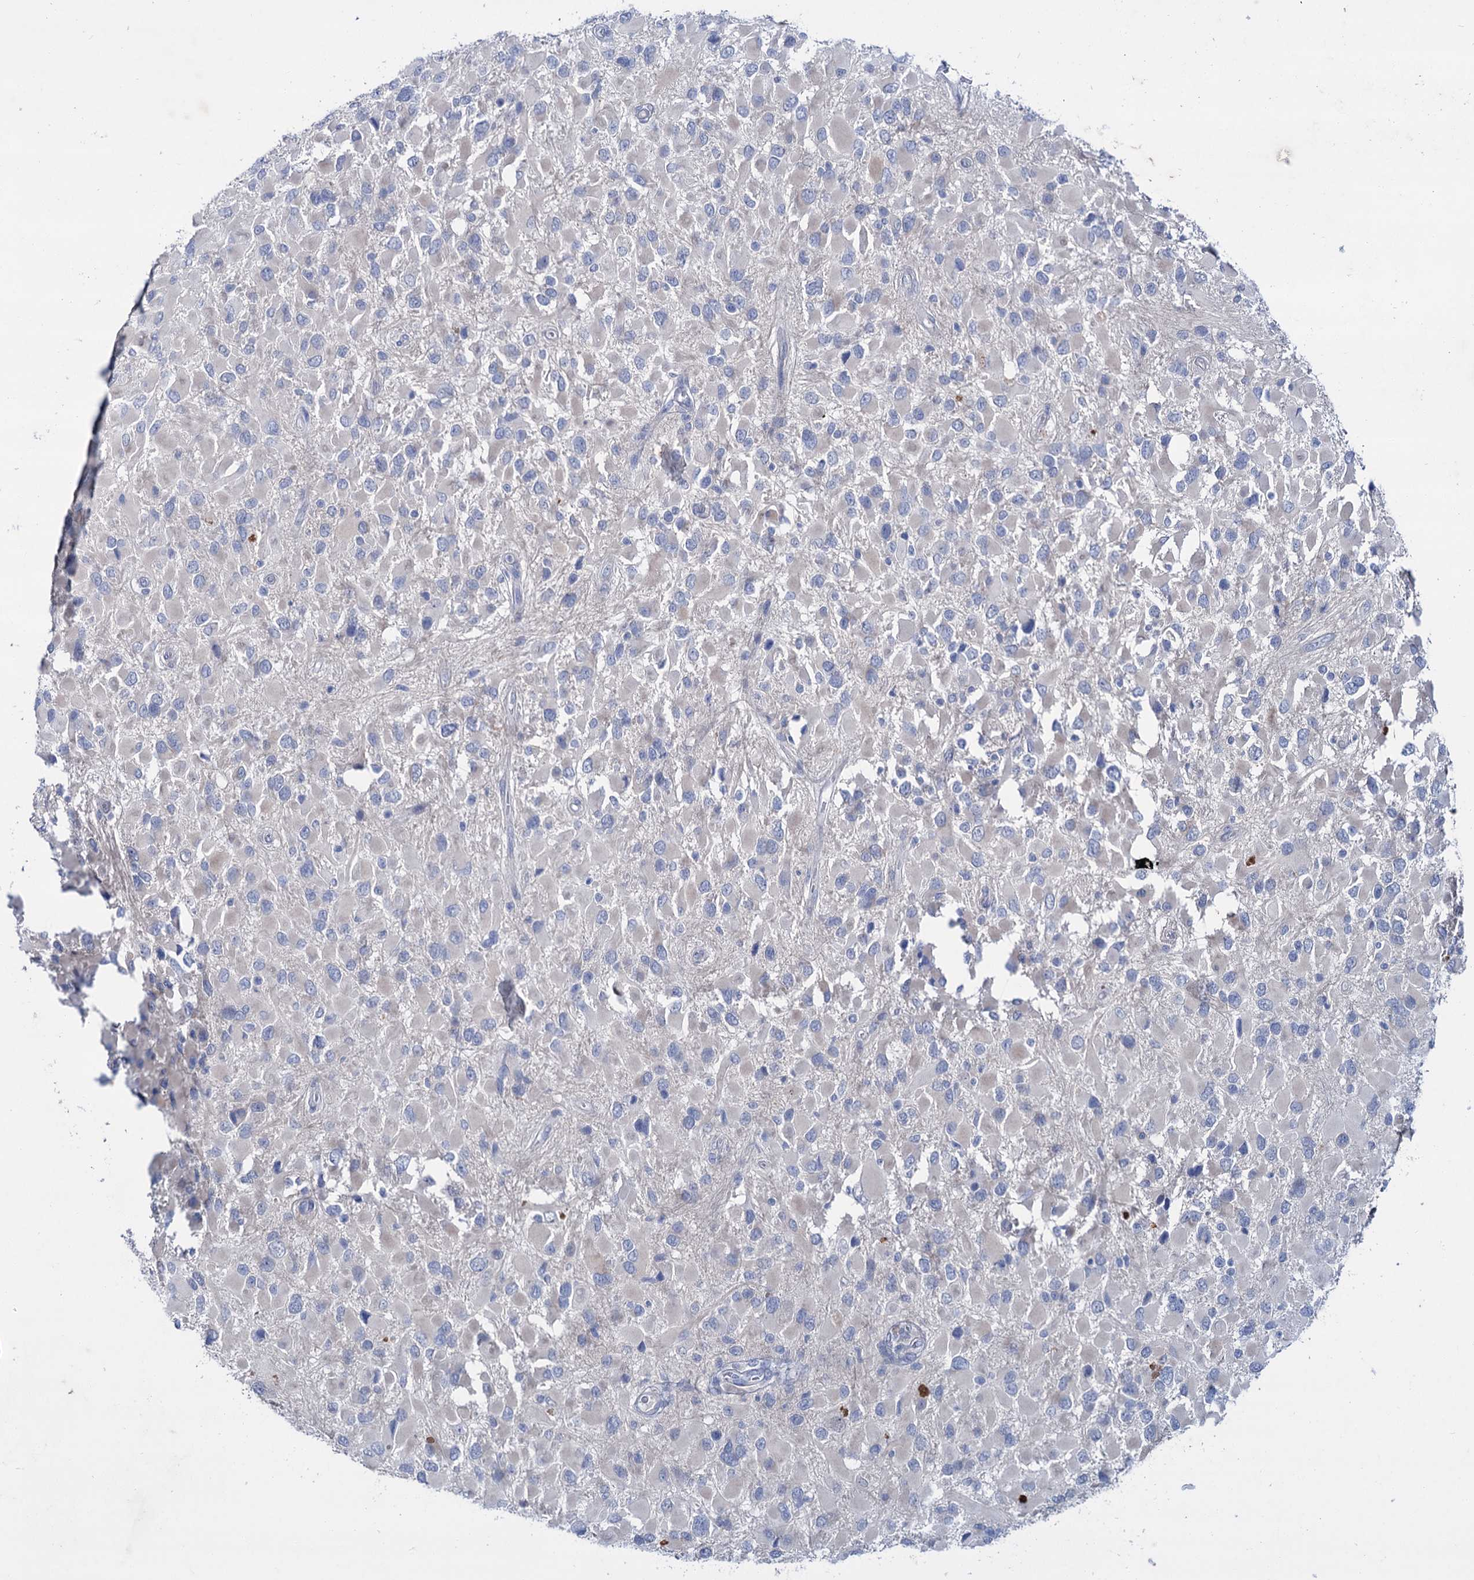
{"staining": {"intensity": "negative", "quantity": "none", "location": "none"}, "tissue": "glioma", "cell_type": "Tumor cells", "image_type": "cancer", "snomed": [{"axis": "morphology", "description": "Glioma, malignant, High grade"}, {"axis": "topography", "description": "Brain"}], "caption": "Immunohistochemistry histopathology image of human high-grade glioma (malignant) stained for a protein (brown), which reveals no expression in tumor cells. (Immunohistochemistry (ihc), brightfield microscopy, high magnification).", "gene": "LYZL4", "patient": {"sex": "male", "age": 53}}